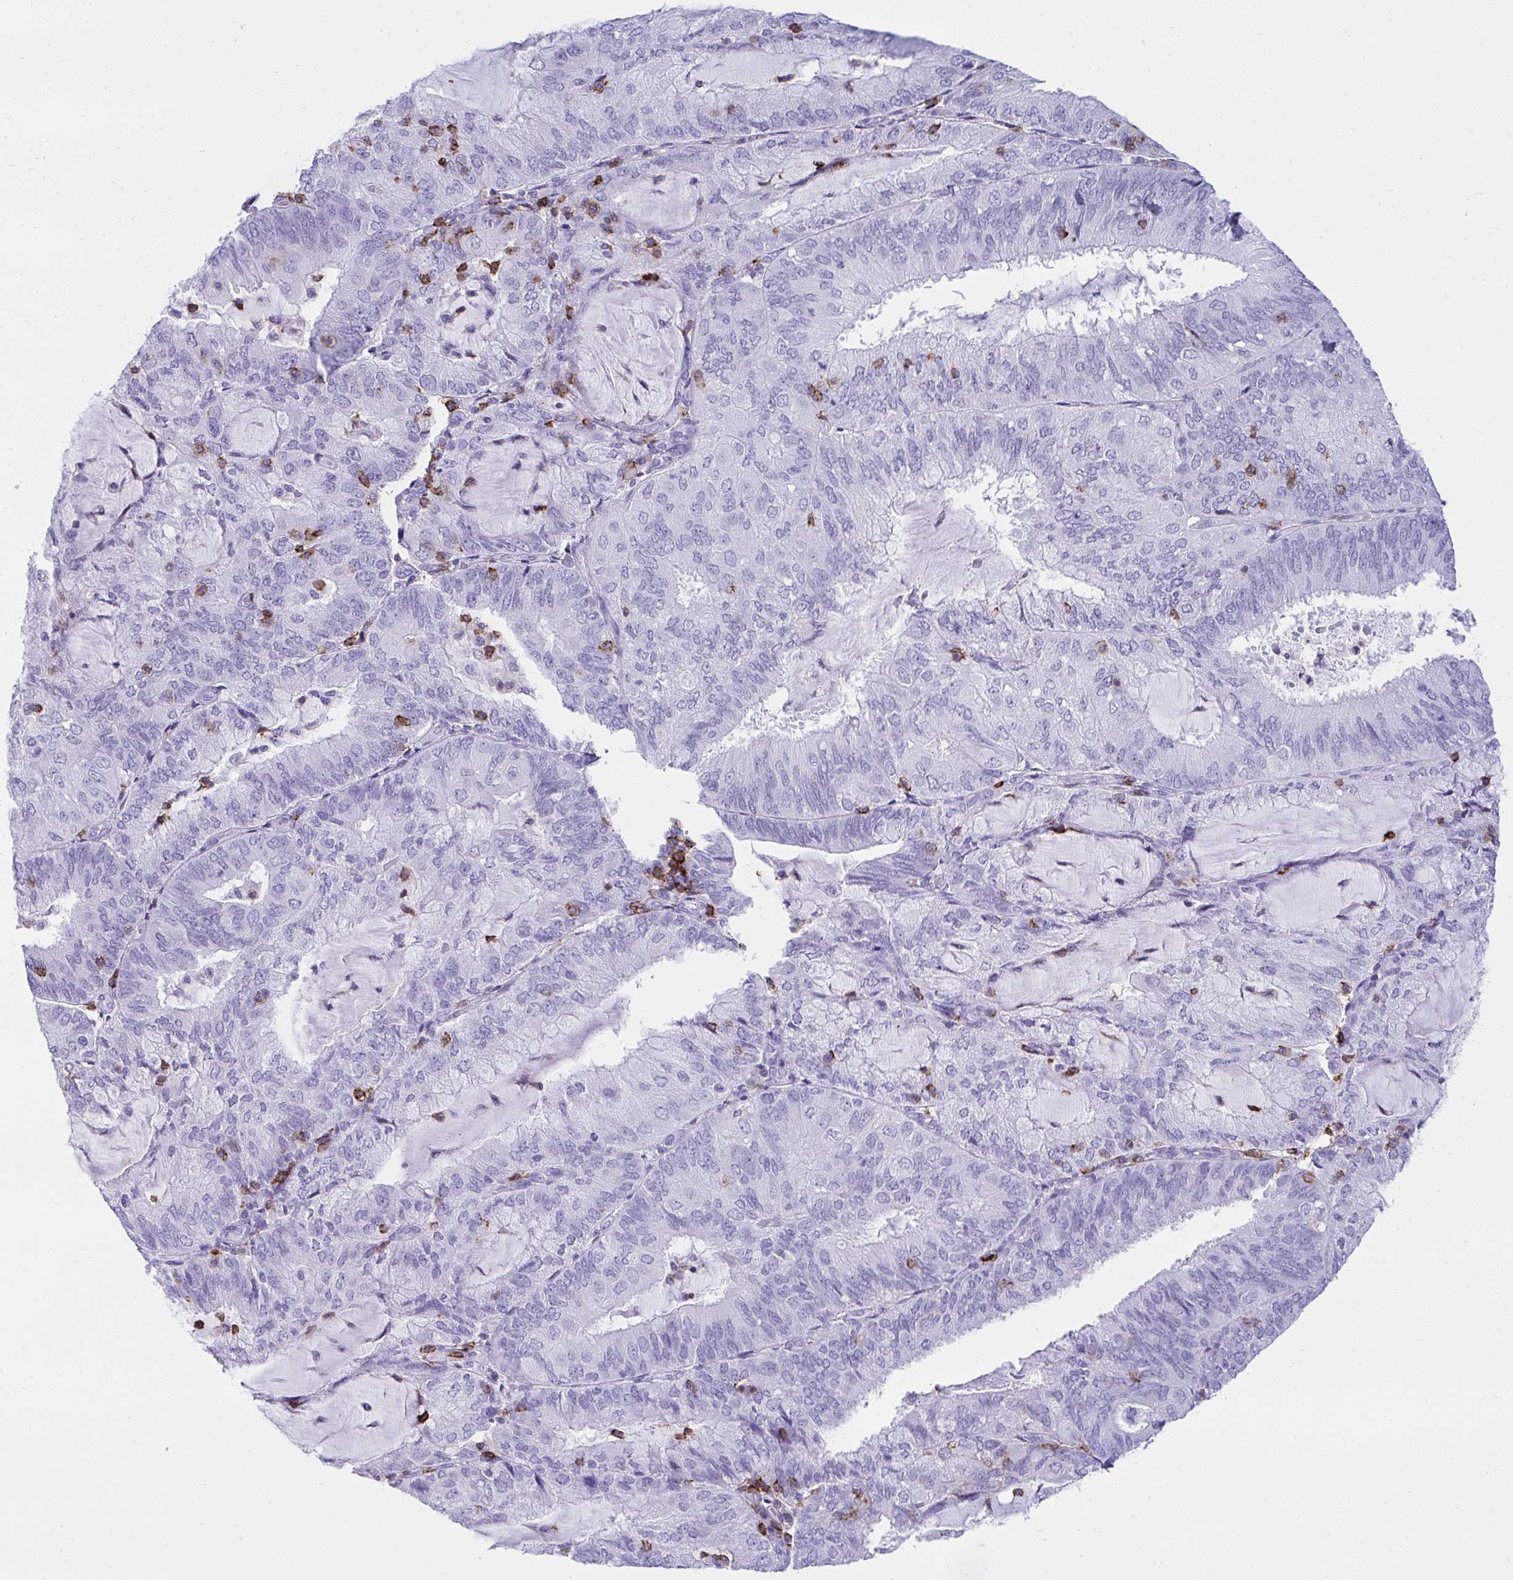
{"staining": {"intensity": "negative", "quantity": "none", "location": "none"}, "tissue": "endometrial cancer", "cell_type": "Tumor cells", "image_type": "cancer", "snomed": [{"axis": "morphology", "description": "Adenocarcinoma, NOS"}, {"axis": "topography", "description": "Endometrium"}], "caption": "Immunohistochemistry of endometrial adenocarcinoma displays no positivity in tumor cells.", "gene": "SPN", "patient": {"sex": "female", "age": 81}}